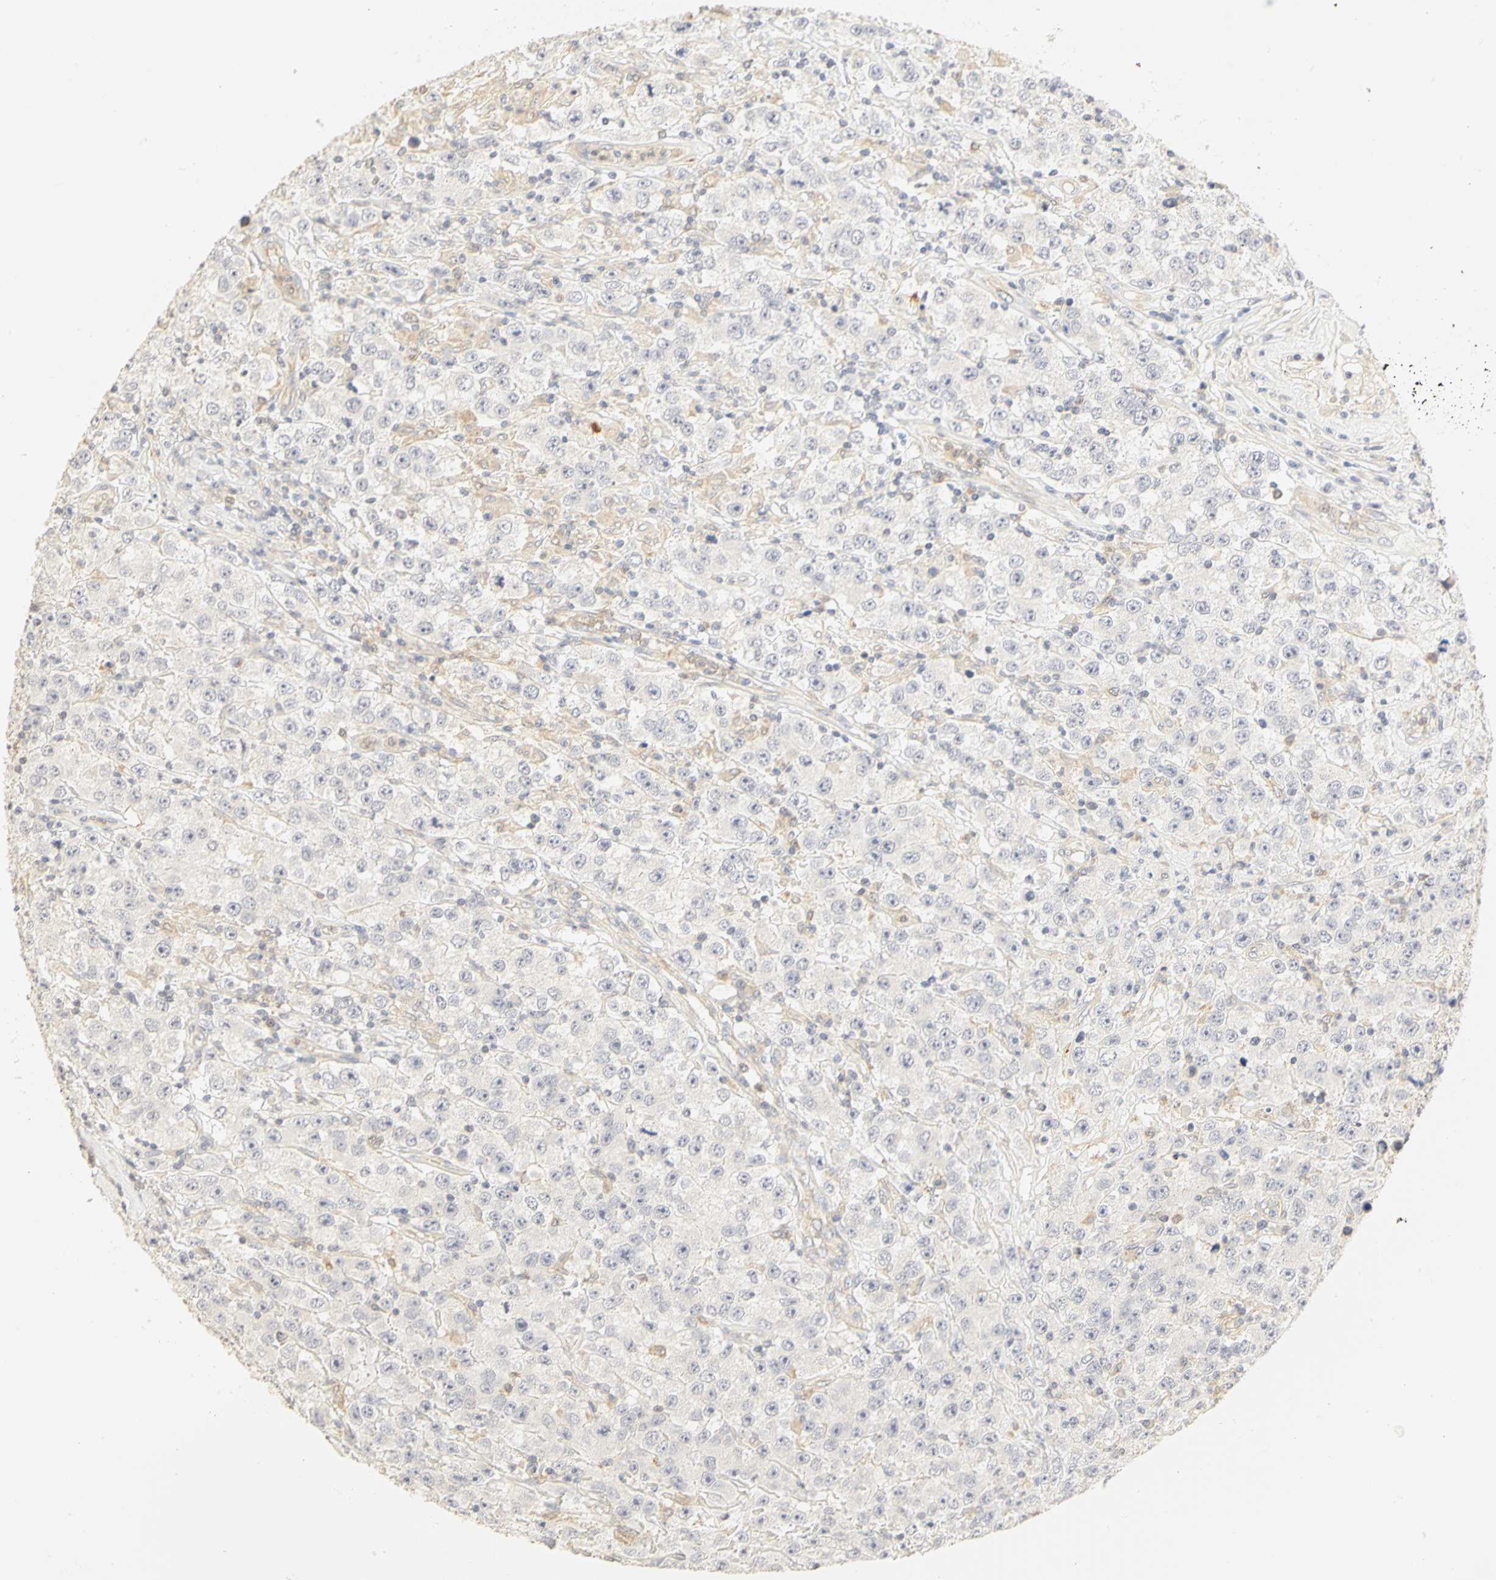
{"staining": {"intensity": "weak", "quantity": ">75%", "location": "cytoplasmic/membranous"}, "tissue": "testis cancer", "cell_type": "Tumor cells", "image_type": "cancer", "snomed": [{"axis": "morphology", "description": "Seminoma, NOS"}, {"axis": "topography", "description": "Testis"}], "caption": "Testis cancer stained with DAB IHC displays low levels of weak cytoplasmic/membranous expression in approximately >75% of tumor cells. Using DAB (brown) and hematoxylin (blue) stains, captured at high magnification using brightfield microscopy.", "gene": "GNRH2", "patient": {"sex": "male", "age": 52}}